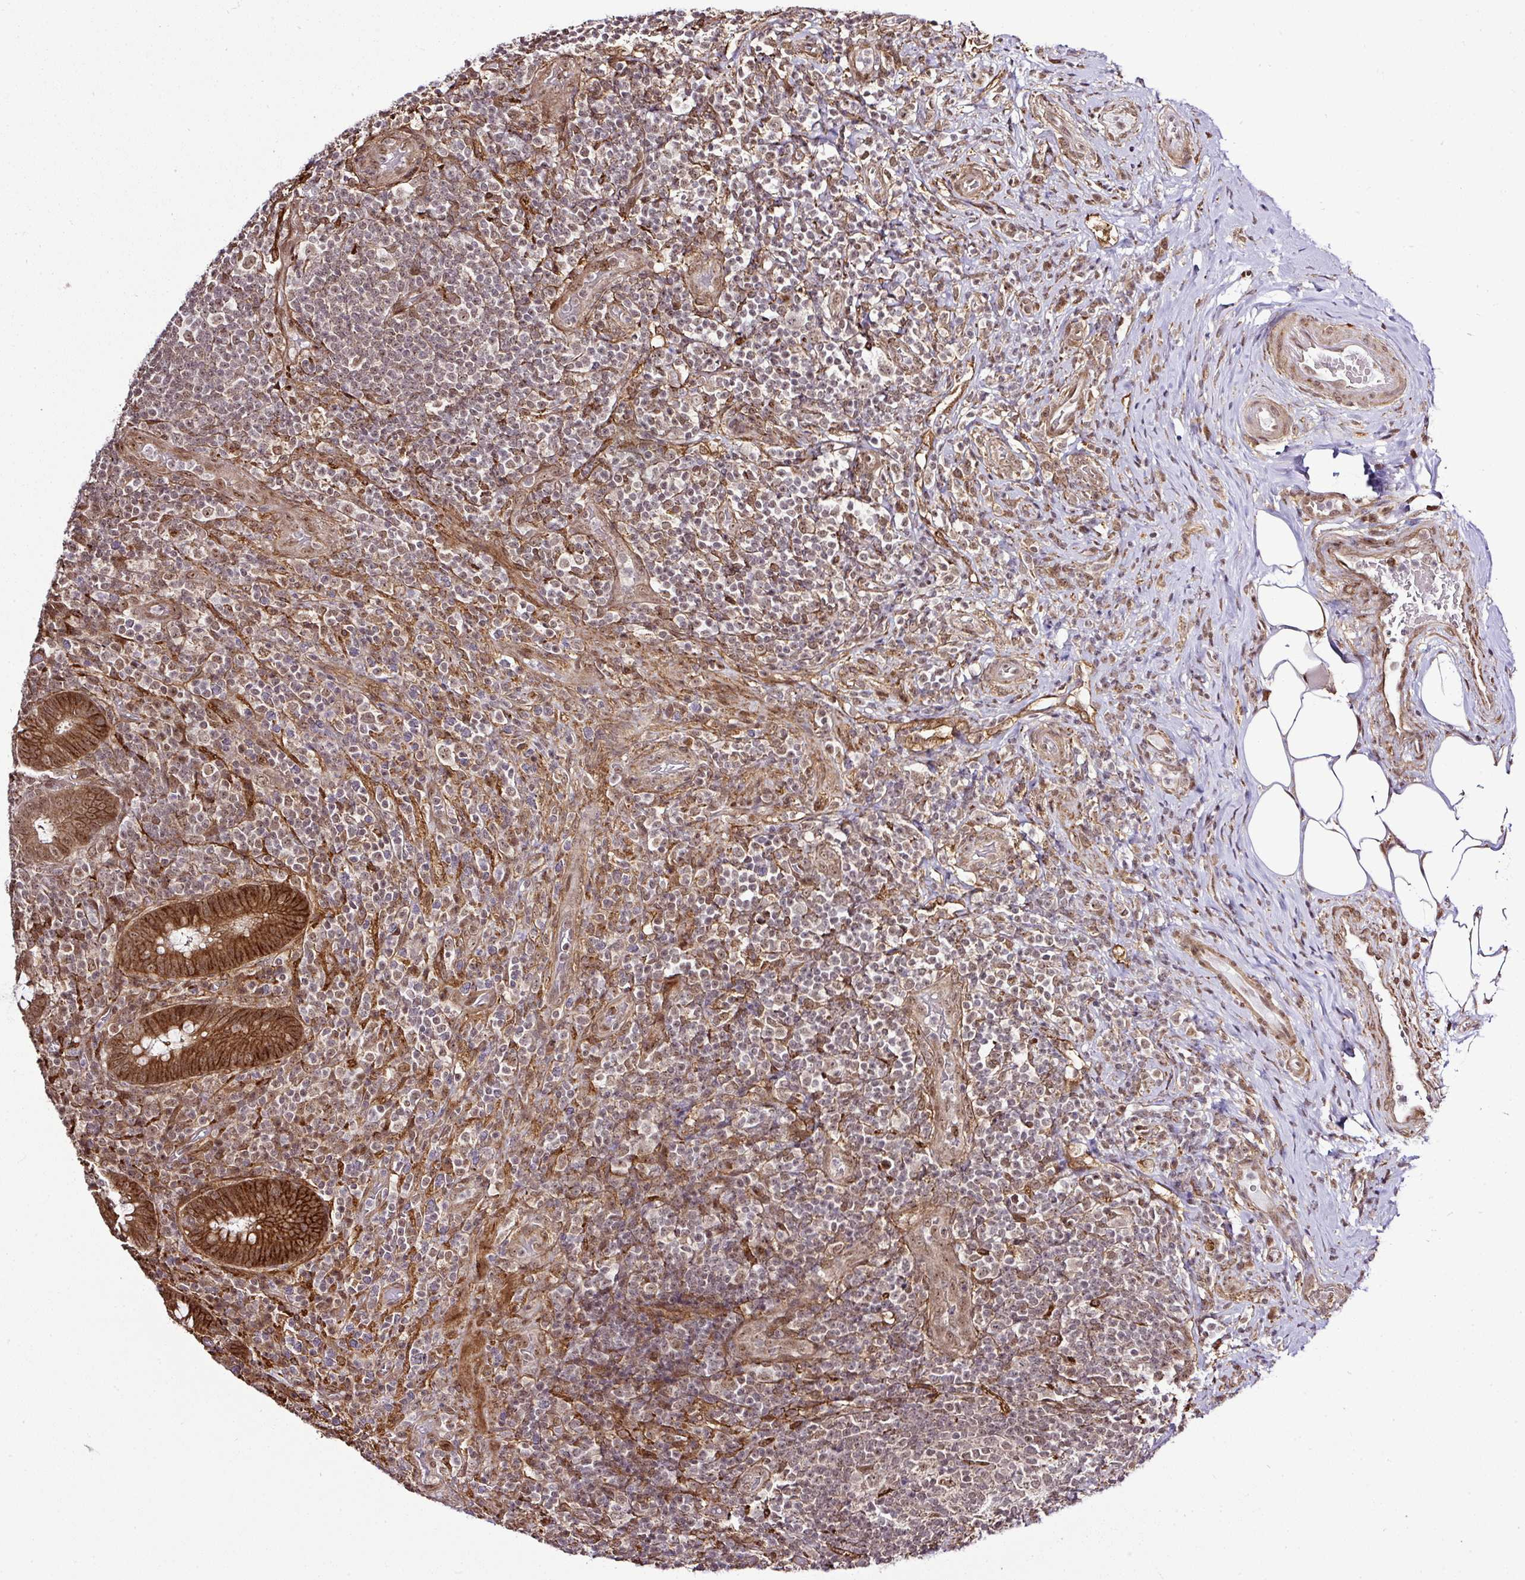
{"staining": {"intensity": "strong", "quantity": ">75%", "location": "cytoplasmic/membranous,nuclear"}, "tissue": "appendix", "cell_type": "Glandular cells", "image_type": "normal", "snomed": [{"axis": "morphology", "description": "Normal tissue, NOS"}, {"axis": "topography", "description": "Appendix"}], "caption": "A high amount of strong cytoplasmic/membranous,nuclear staining is present in approximately >75% of glandular cells in unremarkable appendix.", "gene": "FAM153A", "patient": {"sex": "female", "age": 43}}